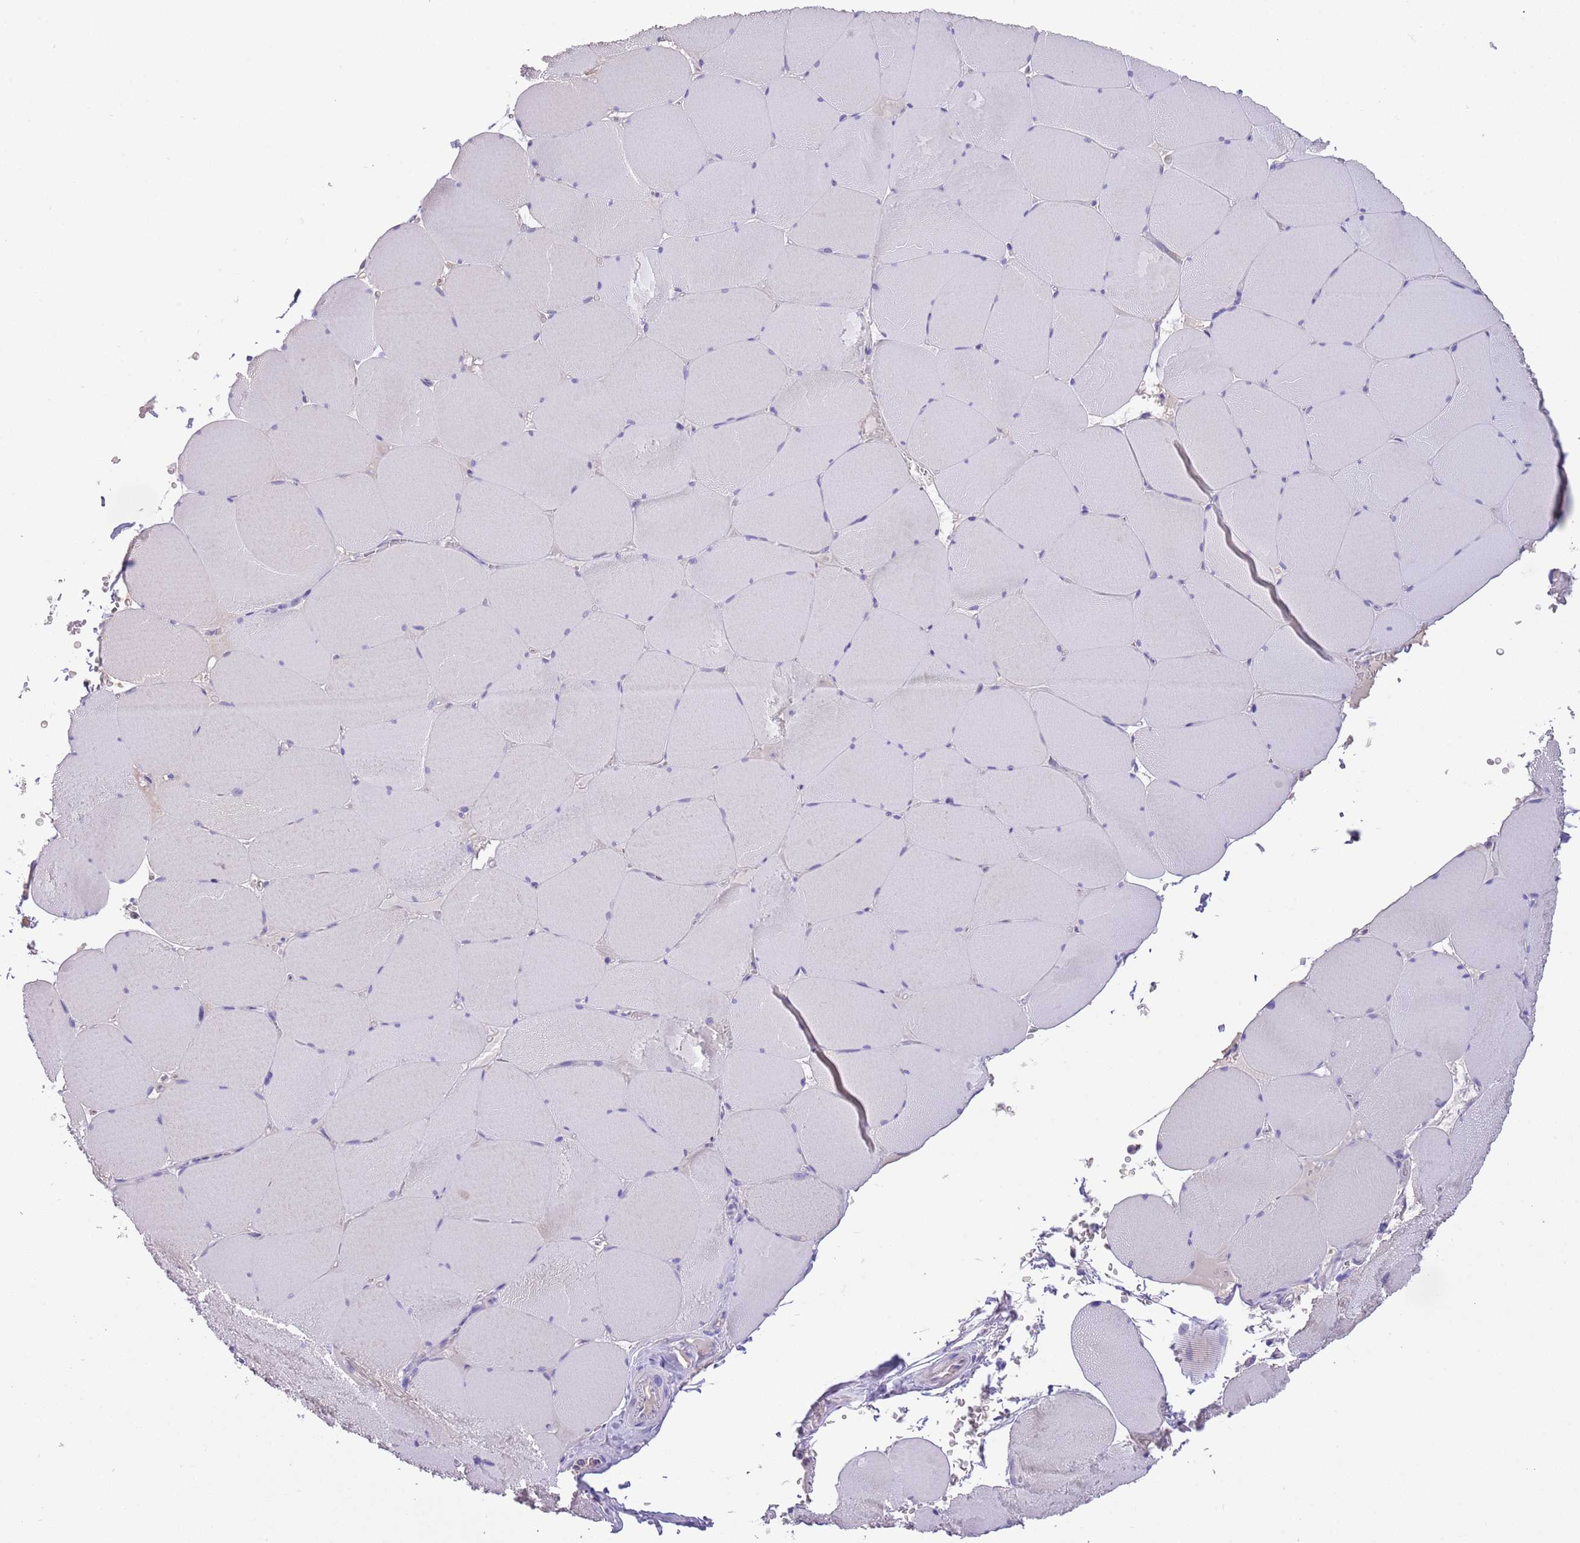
{"staining": {"intensity": "weak", "quantity": "<25%", "location": "cytoplasmic/membranous"}, "tissue": "skeletal muscle", "cell_type": "Myocytes", "image_type": "normal", "snomed": [{"axis": "morphology", "description": "Normal tissue, NOS"}, {"axis": "topography", "description": "Skeletal muscle"}, {"axis": "topography", "description": "Head-Neck"}], "caption": "Micrograph shows no protein staining in myocytes of benign skeletal muscle.", "gene": "SFTPA1", "patient": {"sex": "male", "age": 66}}